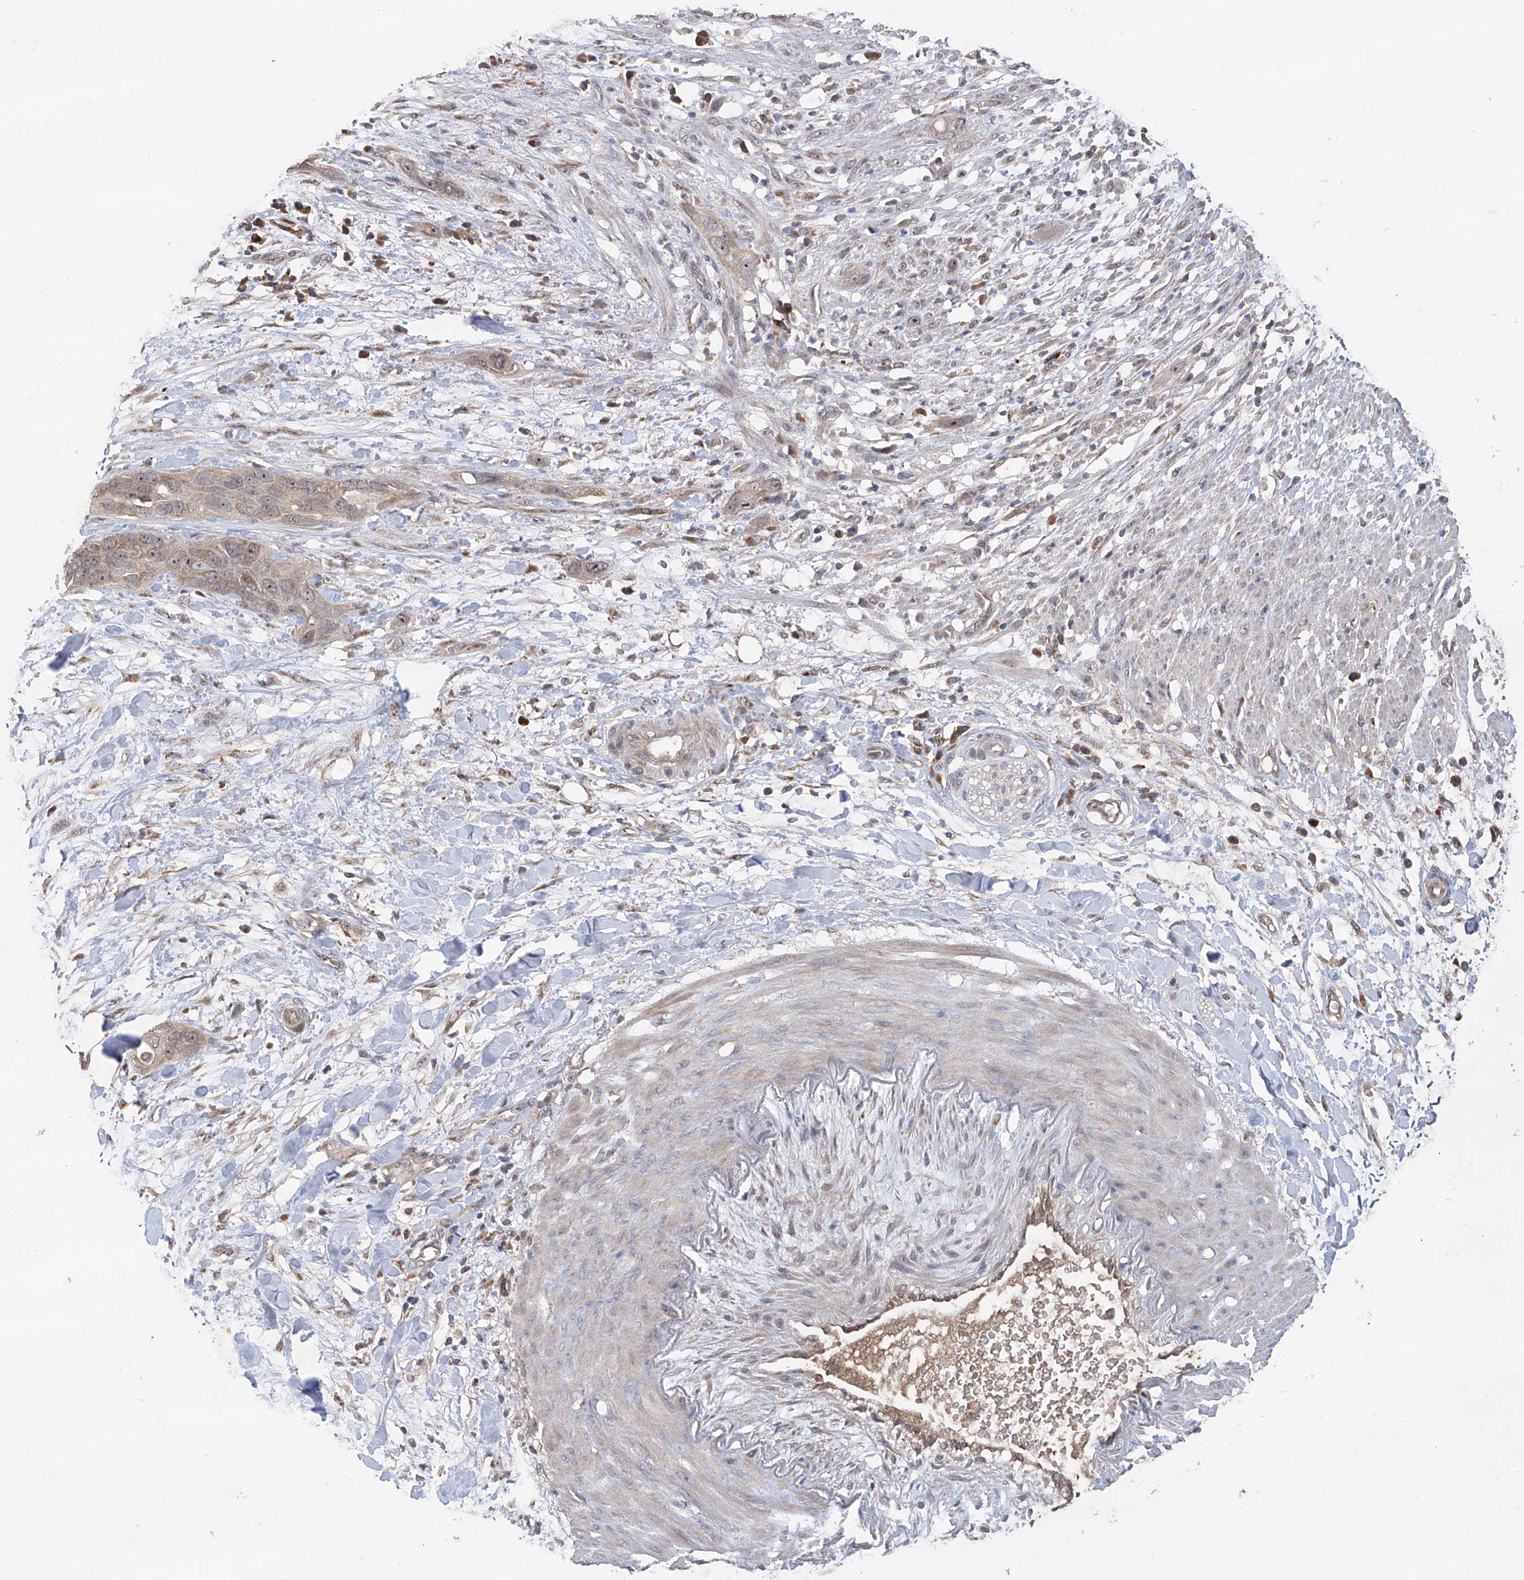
{"staining": {"intensity": "weak", "quantity": "25%-75%", "location": "nuclear"}, "tissue": "pancreatic cancer", "cell_type": "Tumor cells", "image_type": "cancer", "snomed": [{"axis": "morphology", "description": "Adenocarcinoma, NOS"}, {"axis": "topography", "description": "Pancreas"}], "caption": "This histopathology image displays immunohistochemistry staining of human adenocarcinoma (pancreatic), with low weak nuclear staining in approximately 25%-75% of tumor cells.", "gene": "EDN1", "patient": {"sex": "female", "age": 60}}